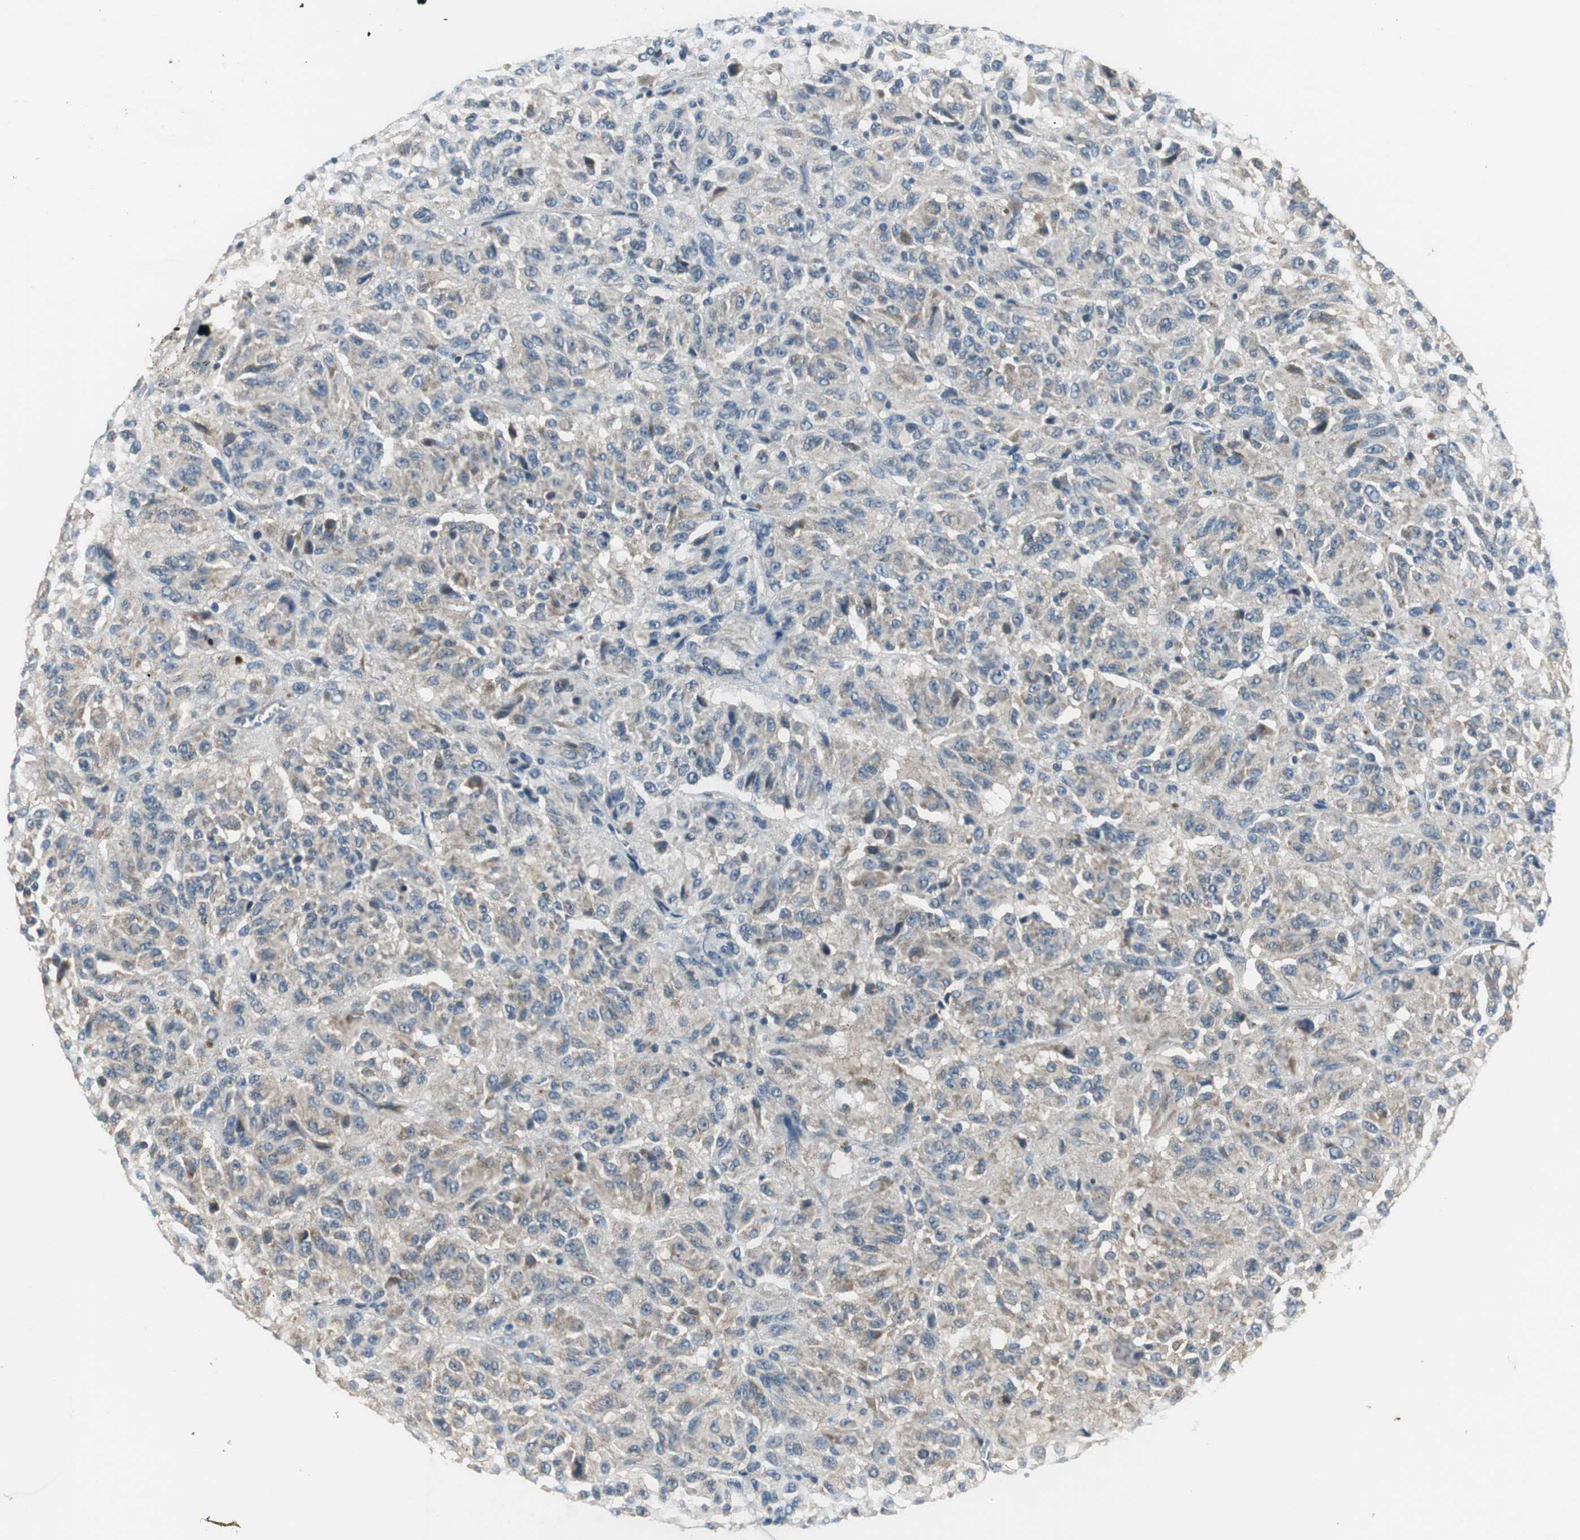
{"staining": {"intensity": "weak", "quantity": ">75%", "location": "cytoplasmic/membranous"}, "tissue": "melanoma", "cell_type": "Tumor cells", "image_type": "cancer", "snomed": [{"axis": "morphology", "description": "Malignant melanoma, Metastatic site"}, {"axis": "topography", "description": "Lung"}], "caption": "Tumor cells show low levels of weak cytoplasmic/membranous expression in approximately >75% of cells in melanoma.", "gene": "MSTO1", "patient": {"sex": "male", "age": 64}}